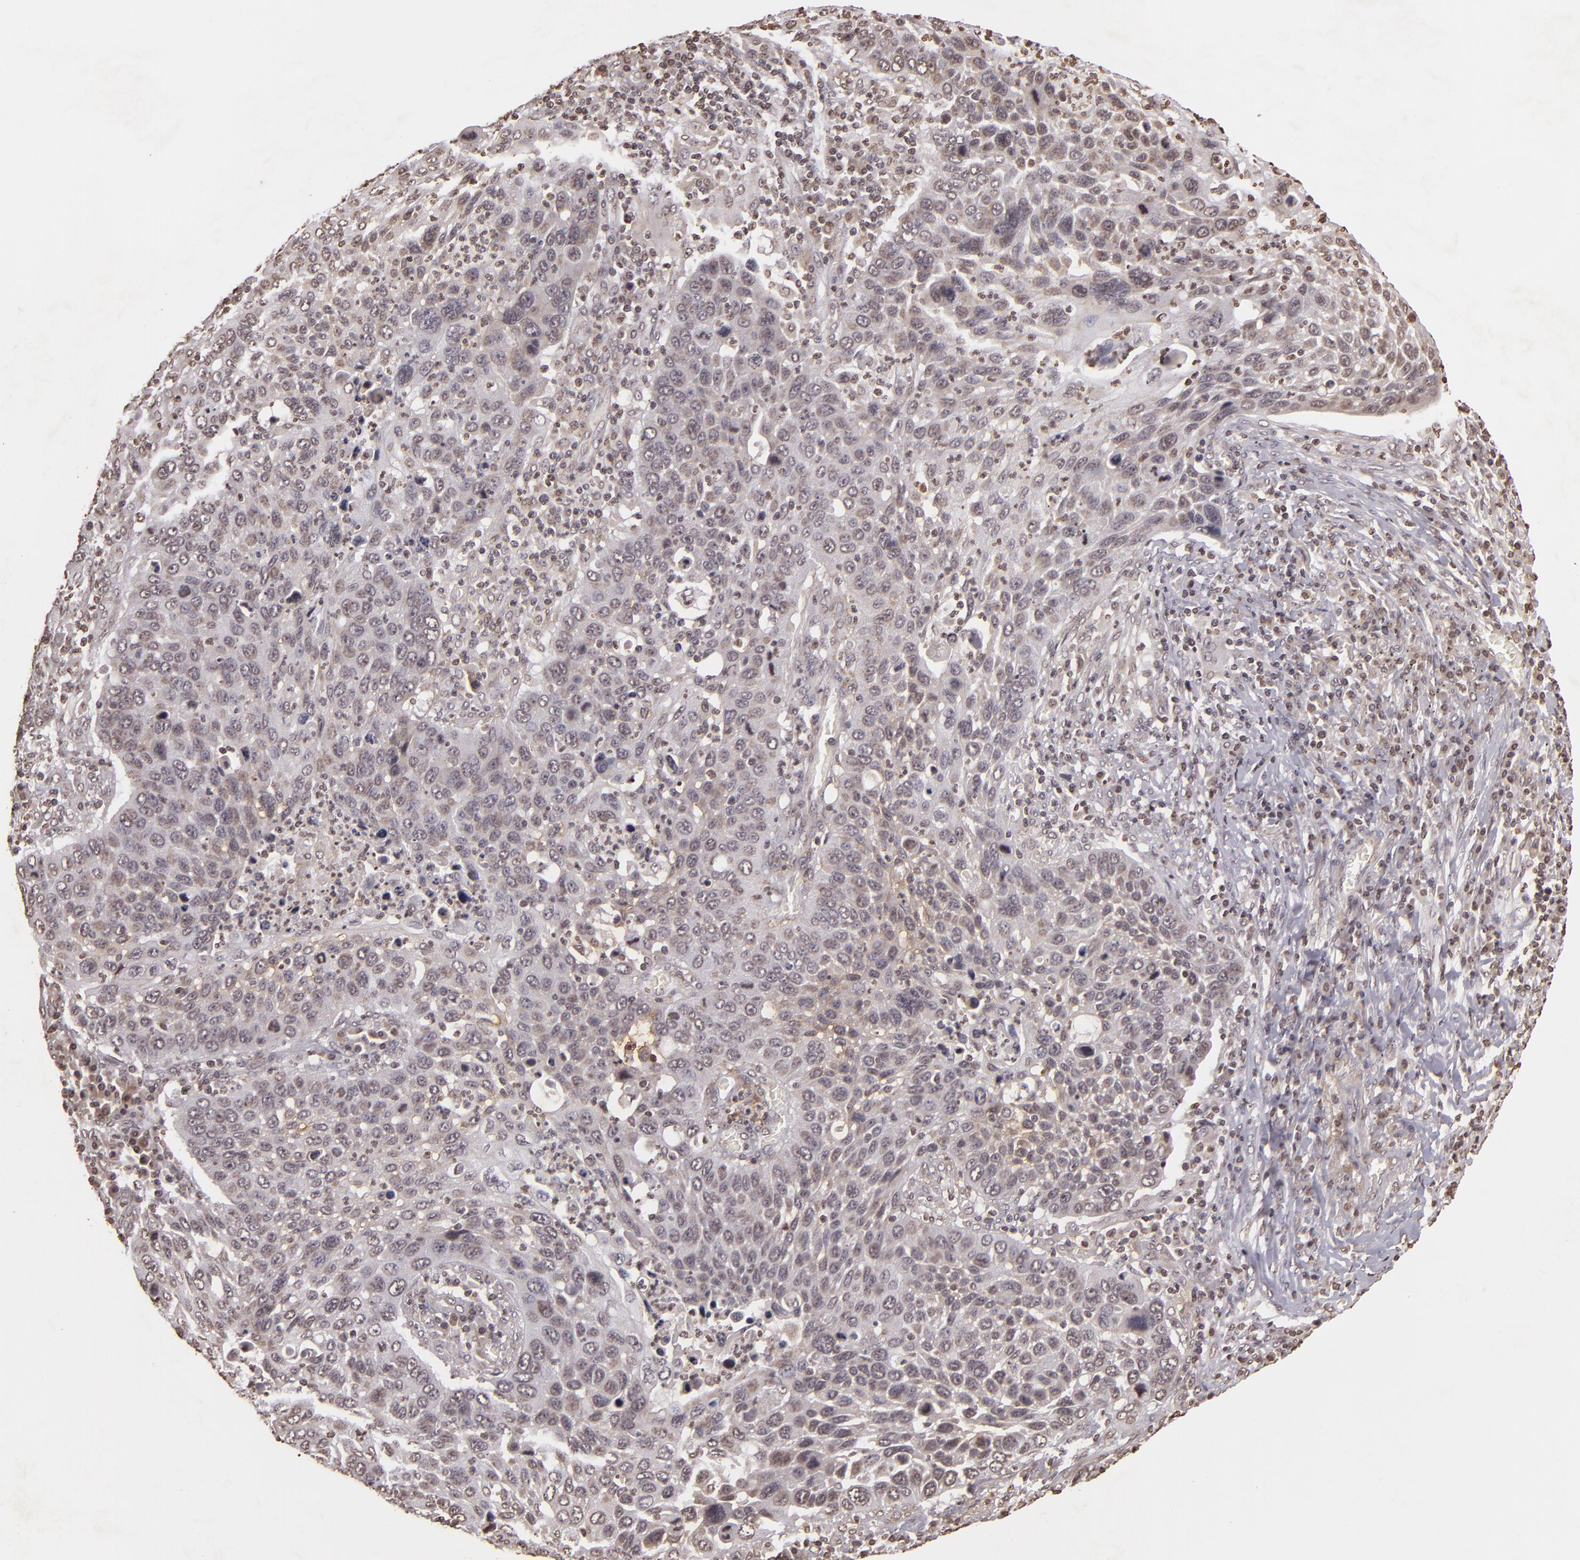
{"staining": {"intensity": "negative", "quantity": "none", "location": "none"}, "tissue": "lung cancer", "cell_type": "Tumor cells", "image_type": "cancer", "snomed": [{"axis": "morphology", "description": "Squamous cell carcinoma, NOS"}, {"axis": "topography", "description": "Lung"}], "caption": "Immunohistochemistry of lung cancer (squamous cell carcinoma) displays no positivity in tumor cells.", "gene": "THRB", "patient": {"sex": "male", "age": 68}}